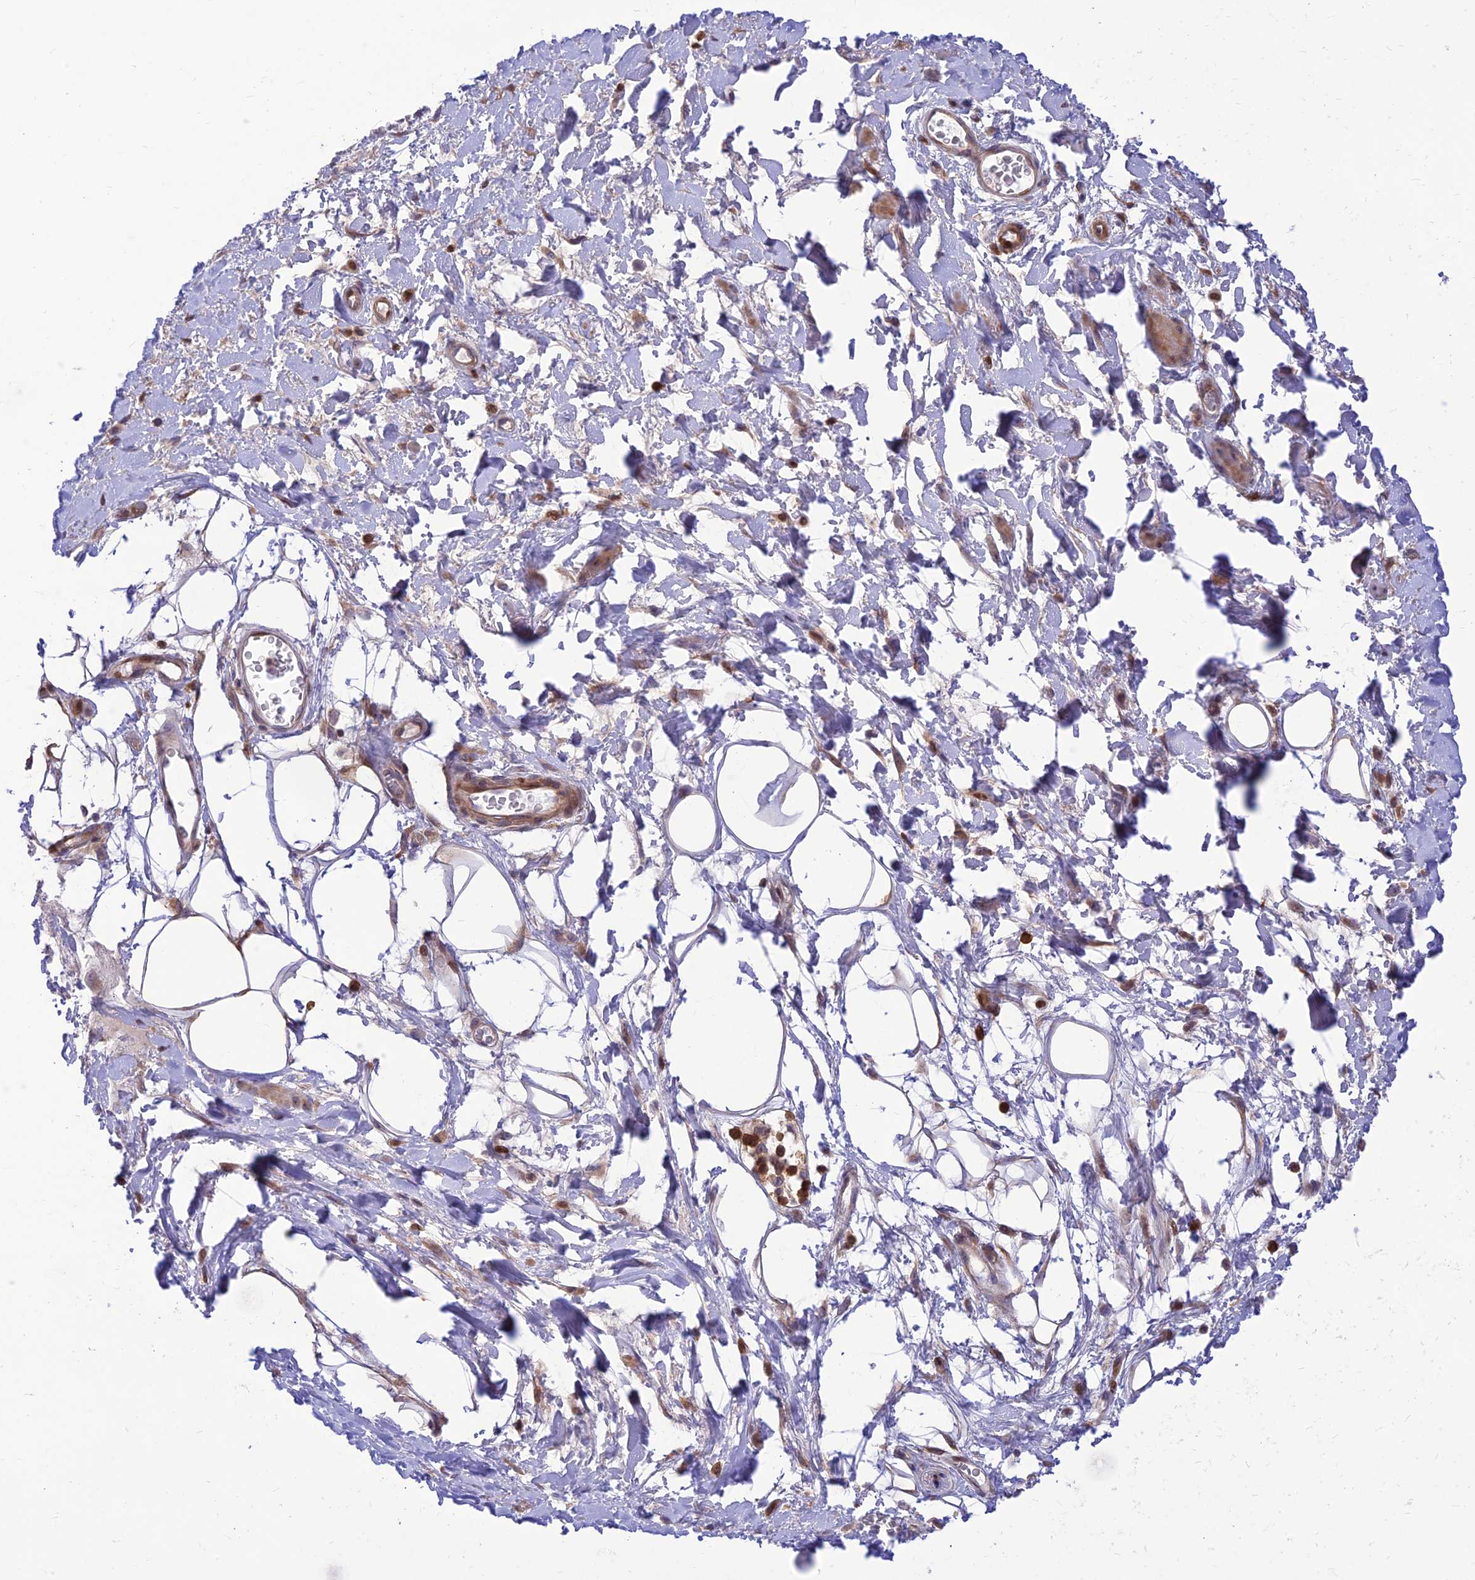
{"staining": {"intensity": "moderate", "quantity": ">75%", "location": "nuclear"}, "tissue": "adipose tissue", "cell_type": "Adipocytes", "image_type": "normal", "snomed": [{"axis": "morphology", "description": "Normal tissue, NOS"}, {"axis": "morphology", "description": "Adenocarcinoma, NOS"}, {"axis": "topography", "description": "Rectum"}, {"axis": "topography", "description": "Vagina"}, {"axis": "topography", "description": "Peripheral nerve tissue"}], "caption": "Adipose tissue stained for a protein reveals moderate nuclear positivity in adipocytes. The protein of interest is shown in brown color, while the nuclei are stained blue.", "gene": "FAM186B", "patient": {"sex": "female", "age": 71}}